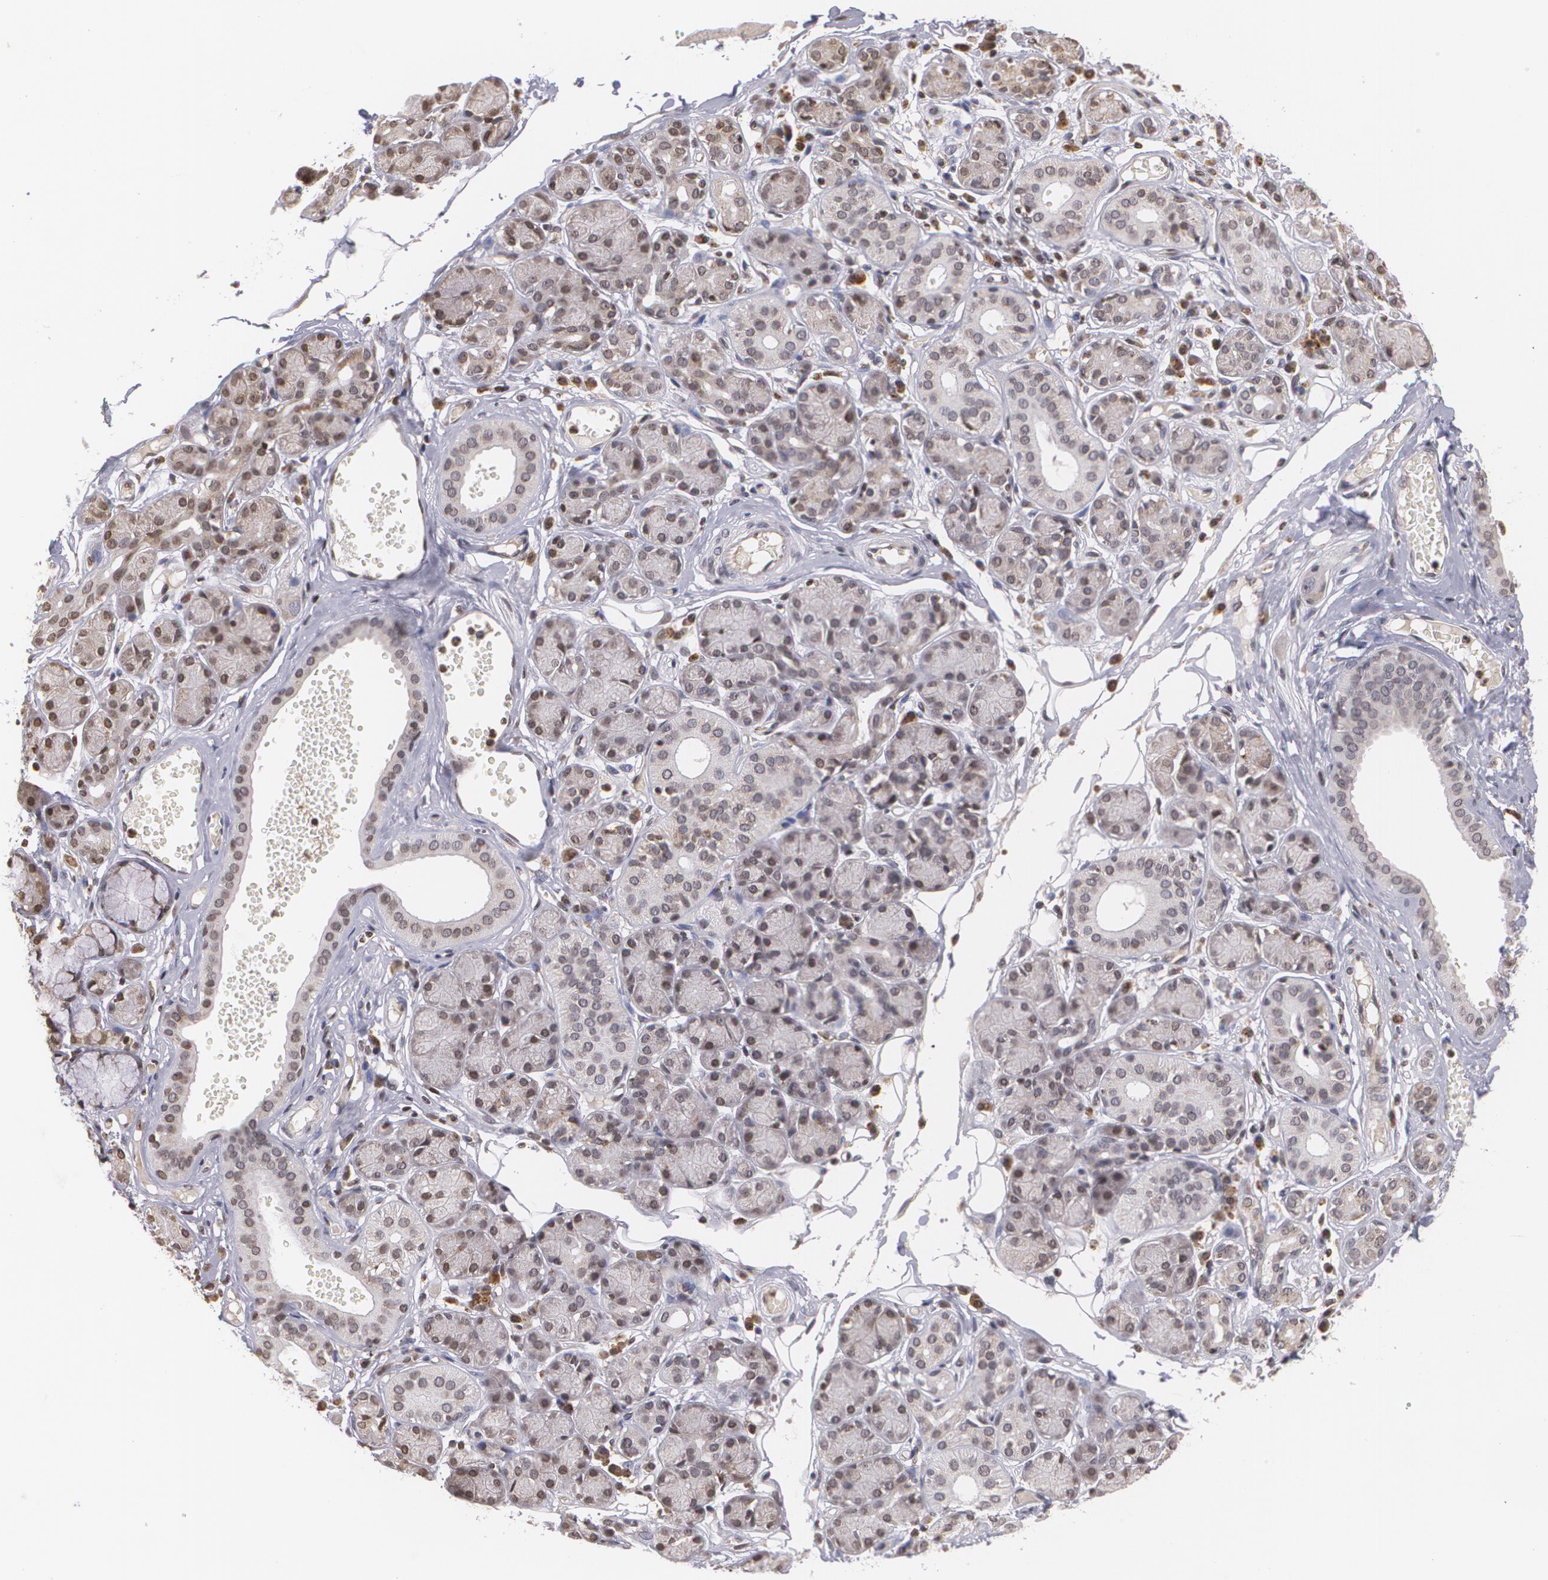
{"staining": {"intensity": "weak", "quantity": ">75%", "location": "cytoplasmic/membranous,nuclear"}, "tissue": "salivary gland", "cell_type": "Glandular cells", "image_type": "normal", "snomed": [{"axis": "morphology", "description": "Normal tissue, NOS"}, {"axis": "topography", "description": "Salivary gland"}], "caption": "DAB immunohistochemical staining of normal human salivary gland reveals weak cytoplasmic/membranous,nuclear protein expression in approximately >75% of glandular cells.", "gene": "VAV3", "patient": {"sex": "male", "age": 54}}